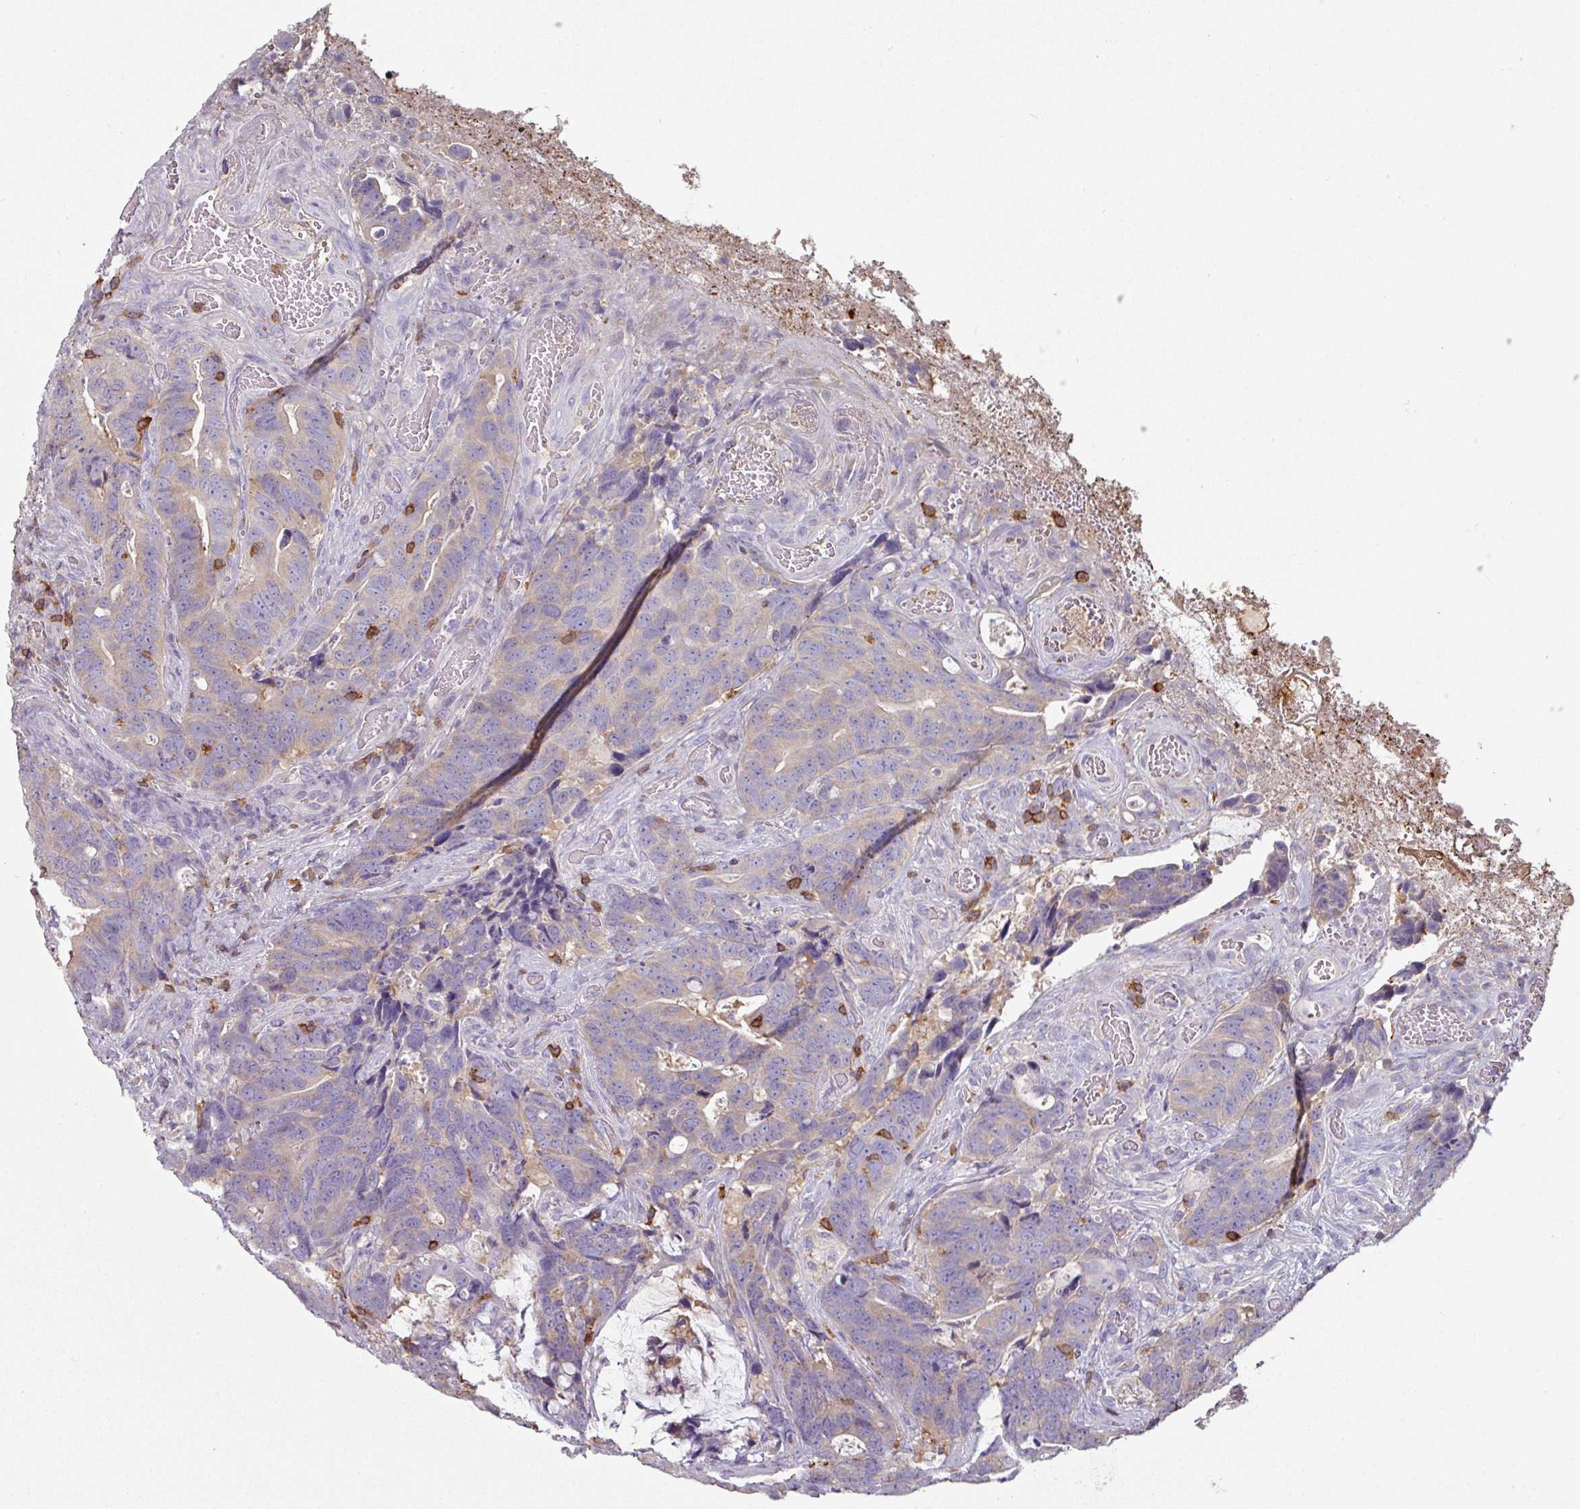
{"staining": {"intensity": "weak", "quantity": "<25%", "location": "cytoplasmic/membranous"}, "tissue": "colorectal cancer", "cell_type": "Tumor cells", "image_type": "cancer", "snomed": [{"axis": "morphology", "description": "Adenocarcinoma, NOS"}, {"axis": "topography", "description": "Colon"}], "caption": "Immunohistochemistry (IHC) histopathology image of neoplastic tissue: human colorectal cancer stained with DAB exhibits no significant protein expression in tumor cells. The staining was performed using DAB to visualize the protein expression in brown, while the nuclei were stained in blue with hematoxylin (Magnification: 20x).", "gene": "CD3G", "patient": {"sex": "female", "age": 82}}